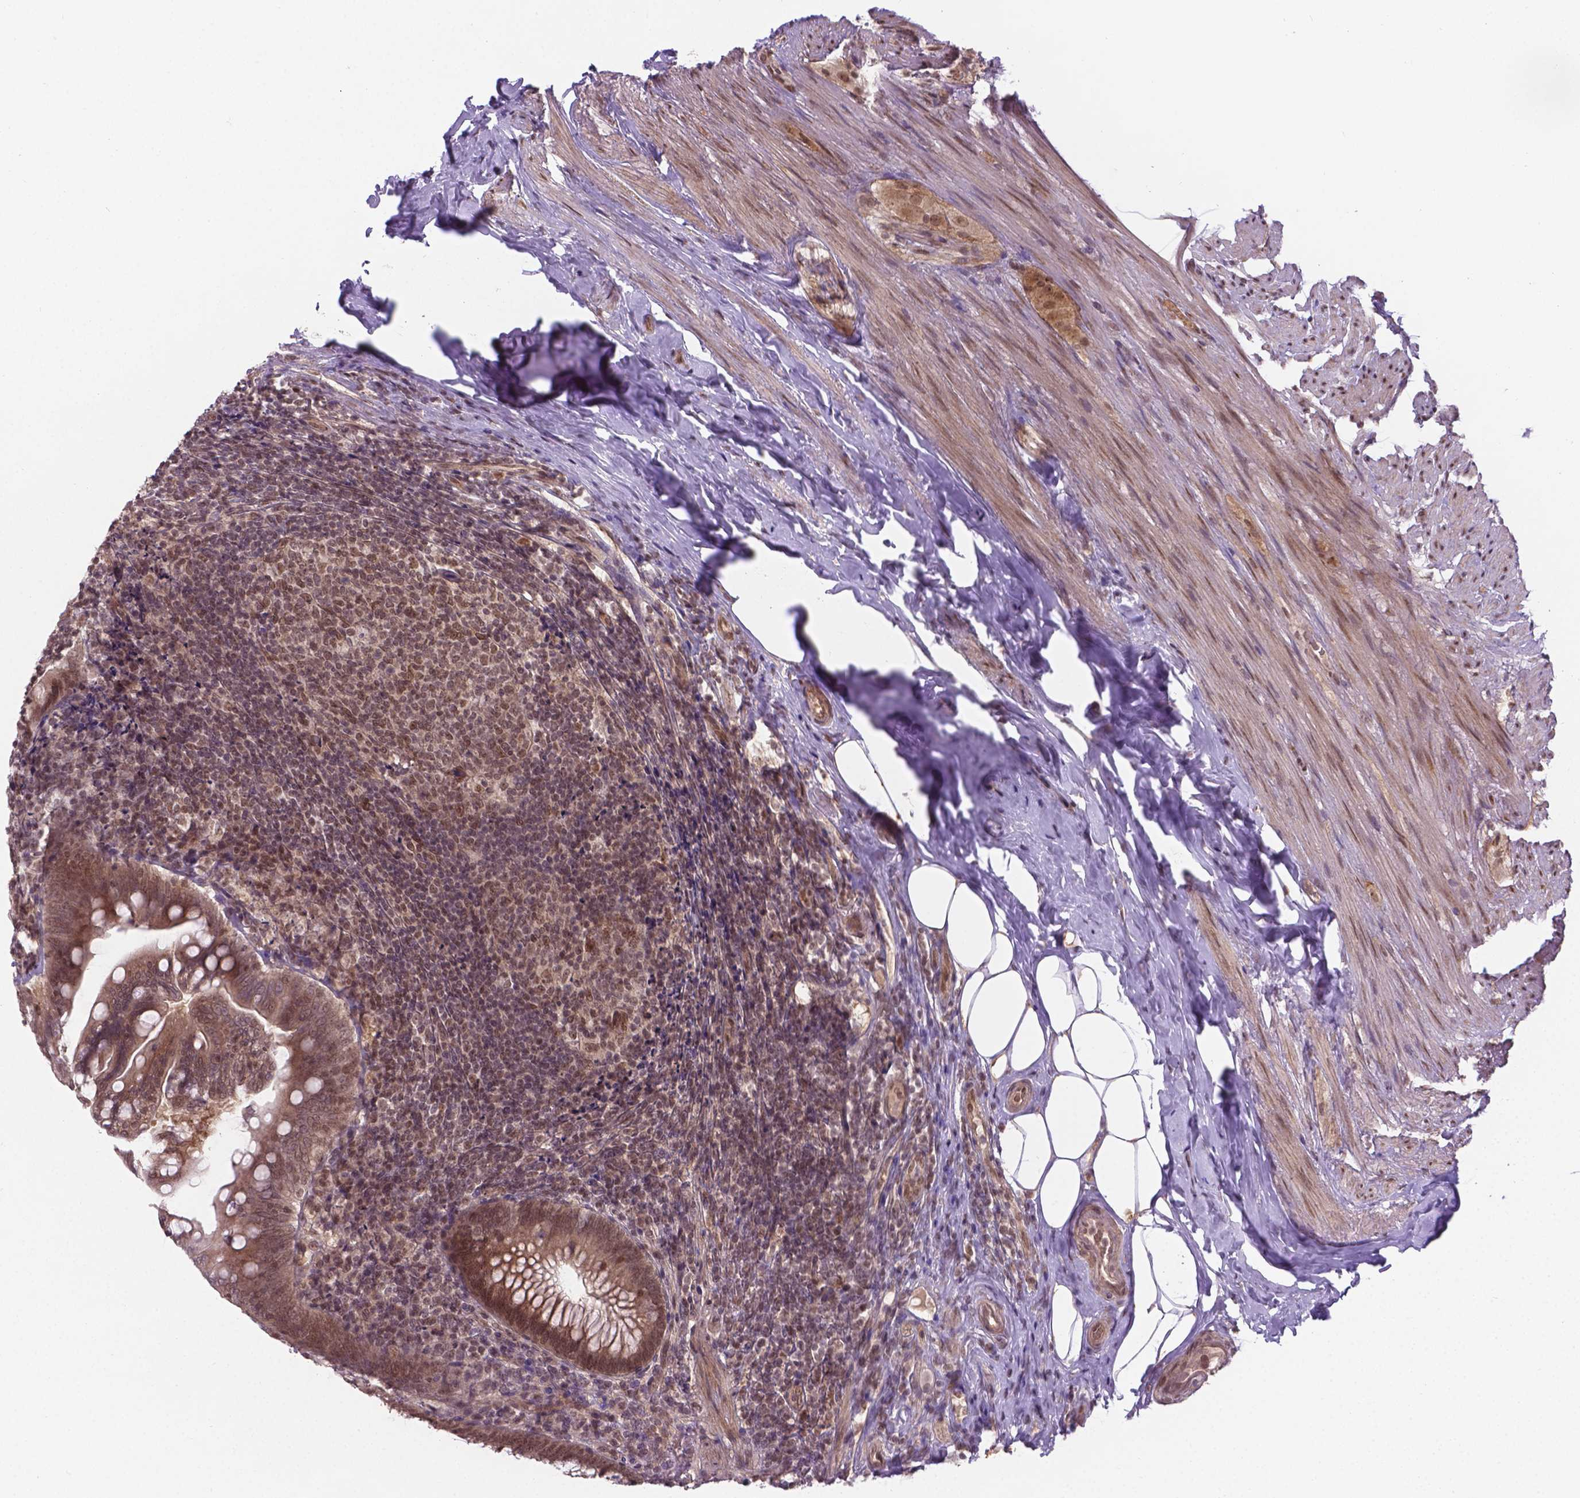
{"staining": {"intensity": "moderate", "quantity": ">75%", "location": "cytoplasmic/membranous,nuclear"}, "tissue": "appendix", "cell_type": "Glandular cells", "image_type": "normal", "snomed": [{"axis": "morphology", "description": "Normal tissue, NOS"}, {"axis": "topography", "description": "Appendix"}], "caption": "DAB immunohistochemical staining of benign human appendix reveals moderate cytoplasmic/membranous,nuclear protein positivity in about >75% of glandular cells.", "gene": "ANKRD54", "patient": {"sex": "male", "age": 47}}